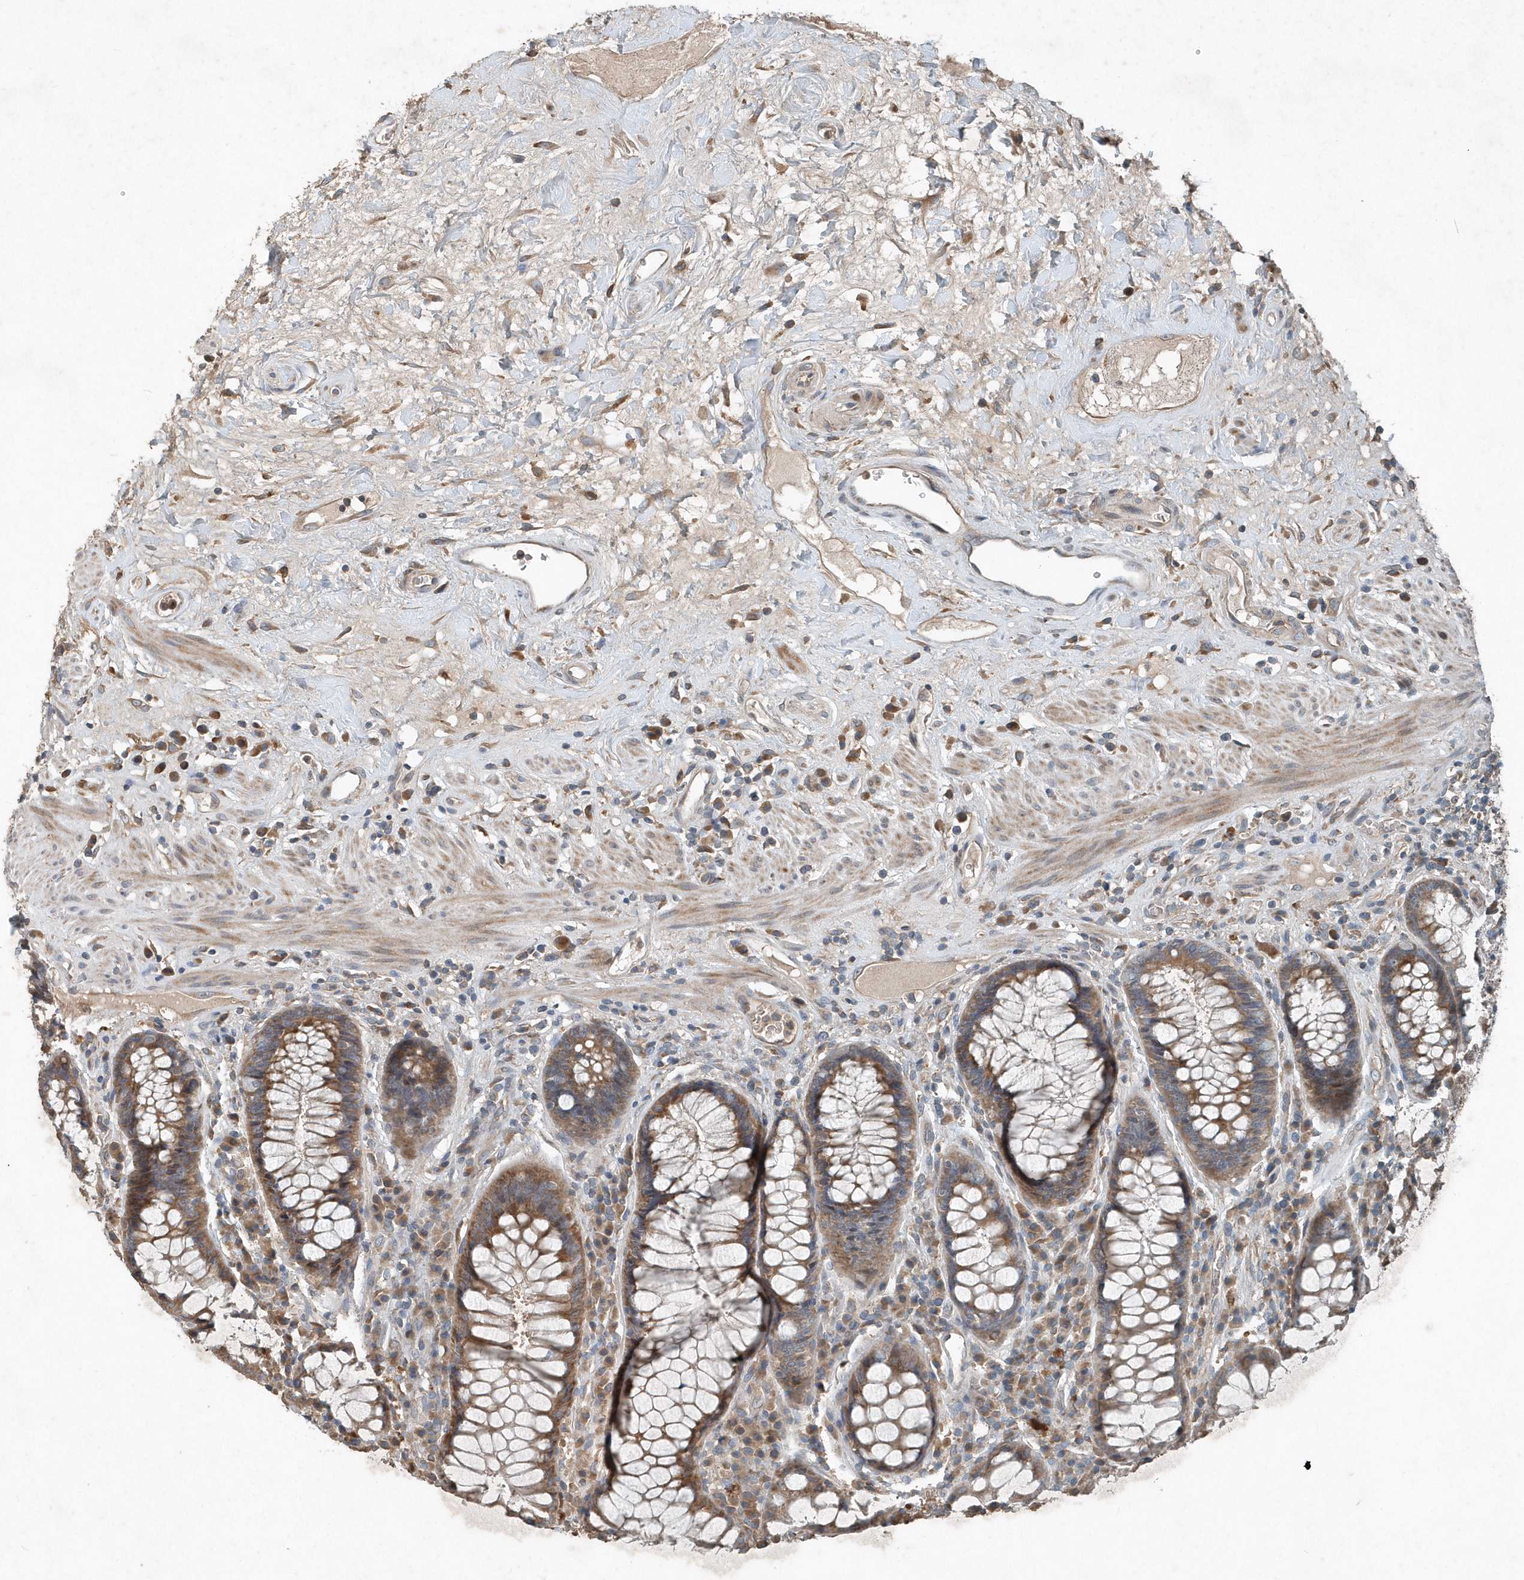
{"staining": {"intensity": "moderate", "quantity": ">75%", "location": "cytoplasmic/membranous"}, "tissue": "rectum", "cell_type": "Glandular cells", "image_type": "normal", "snomed": [{"axis": "morphology", "description": "Normal tissue, NOS"}, {"axis": "topography", "description": "Rectum"}], "caption": "Rectum stained with a brown dye shows moderate cytoplasmic/membranous positive positivity in about >75% of glandular cells.", "gene": "SCFD2", "patient": {"sex": "male", "age": 64}}